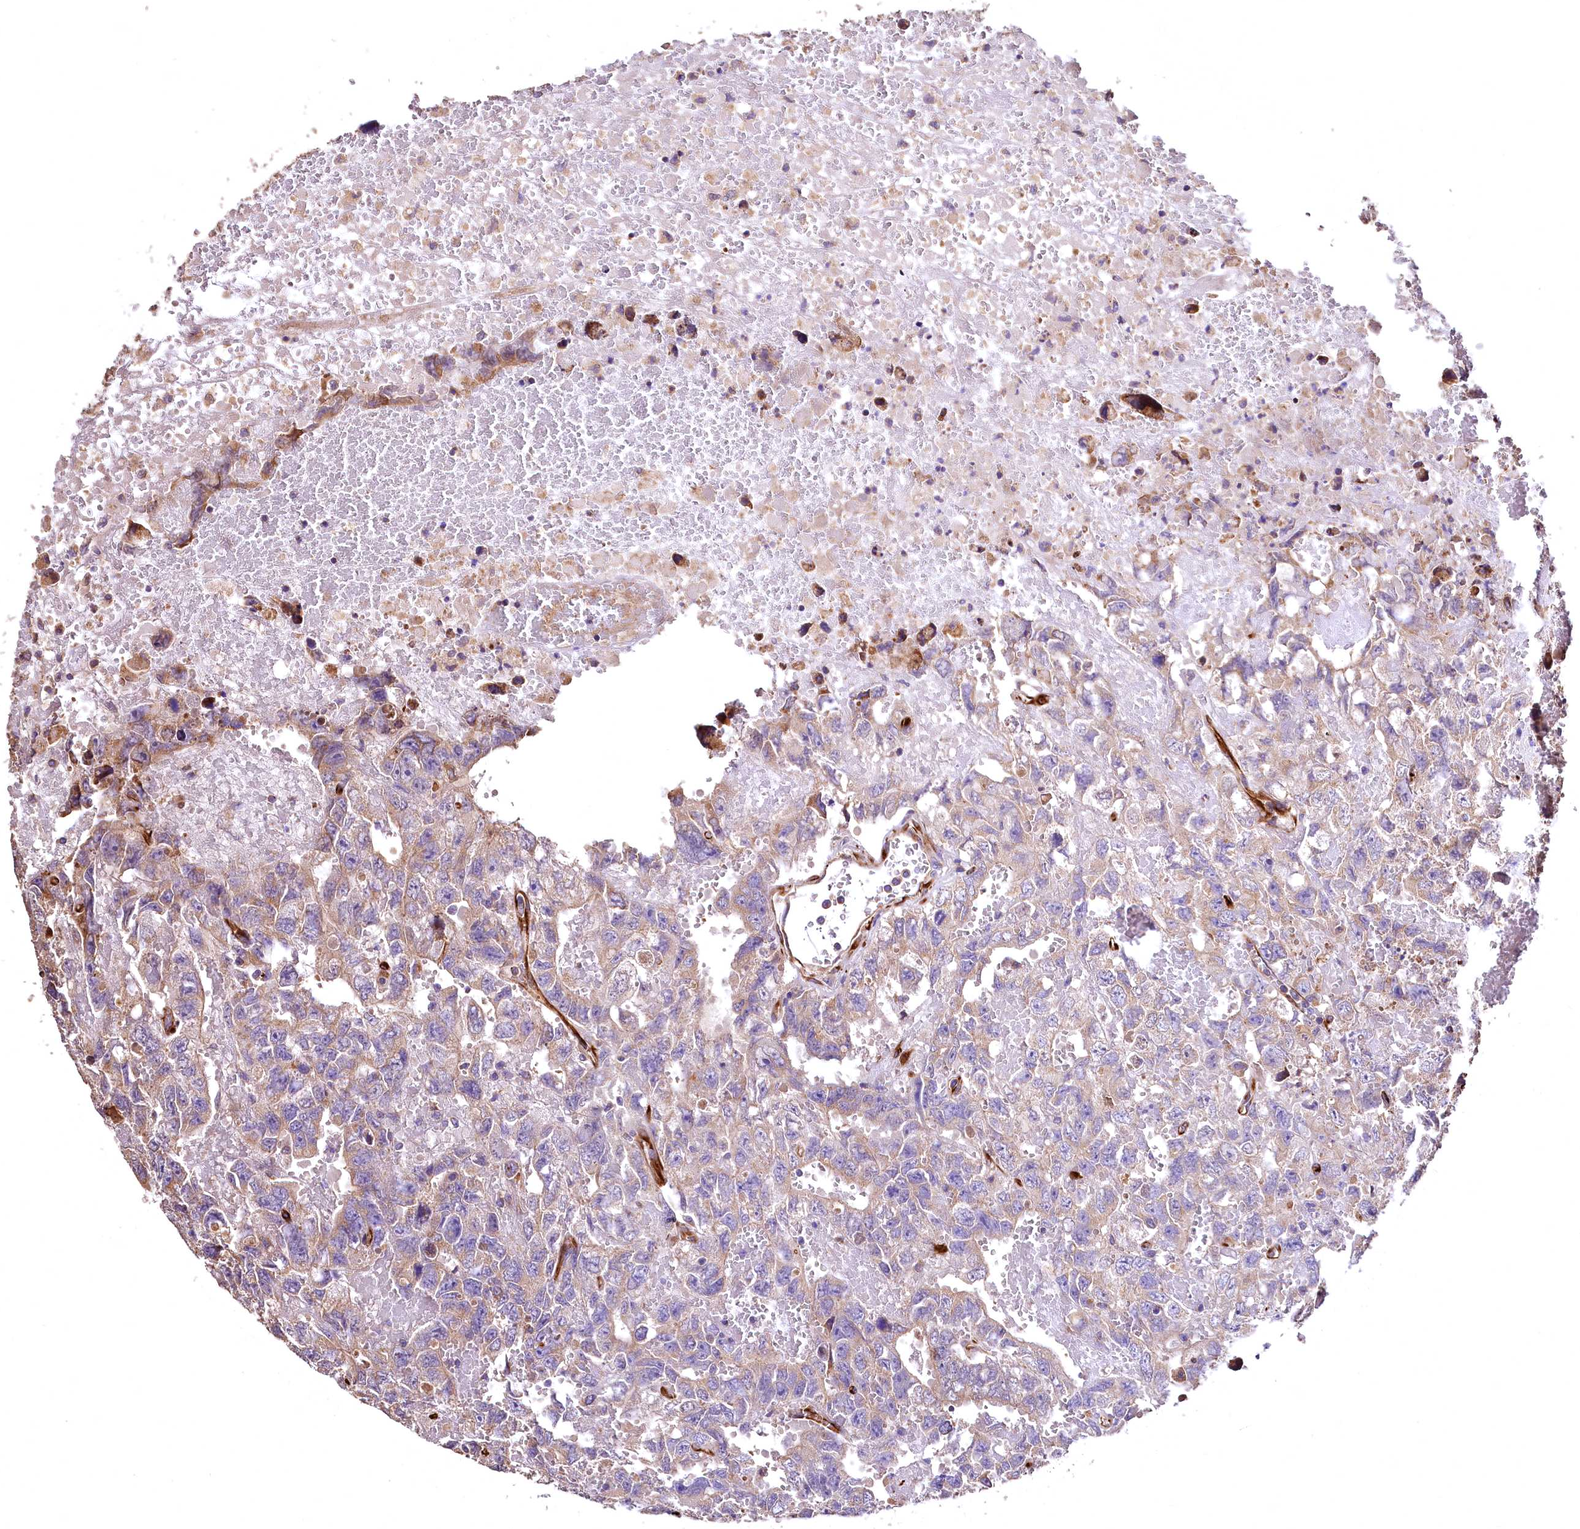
{"staining": {"intensity": "moderate", "quantity": "25%-75%", "location": "cytoplasmic/membranous"}, "tissue": "testis cancer", "cell_type": "Tumor cells", "image_type": "cancer", "snomed": [{"axis": "morphology", "description": "Carcinoma, Embryonal, NOS"}, {"axis": "topography", "description": "Testis"}], "caption": "Embryonal carcinoma (testis) stained with DAB (3,3'-diaminobenzidine) immunohistochemistry reveals medium levels of moderate cytoplasmic/membranous staining in approximately 25%-75% of tumor cells. The staining was performed using DAB to visualize the protein expression in brown, while the nuclei were stained in blue with hematoxylin (Magnification: 20x).", "gene": "RASSF1", "patient": {"sex": "male", "age": 45}}